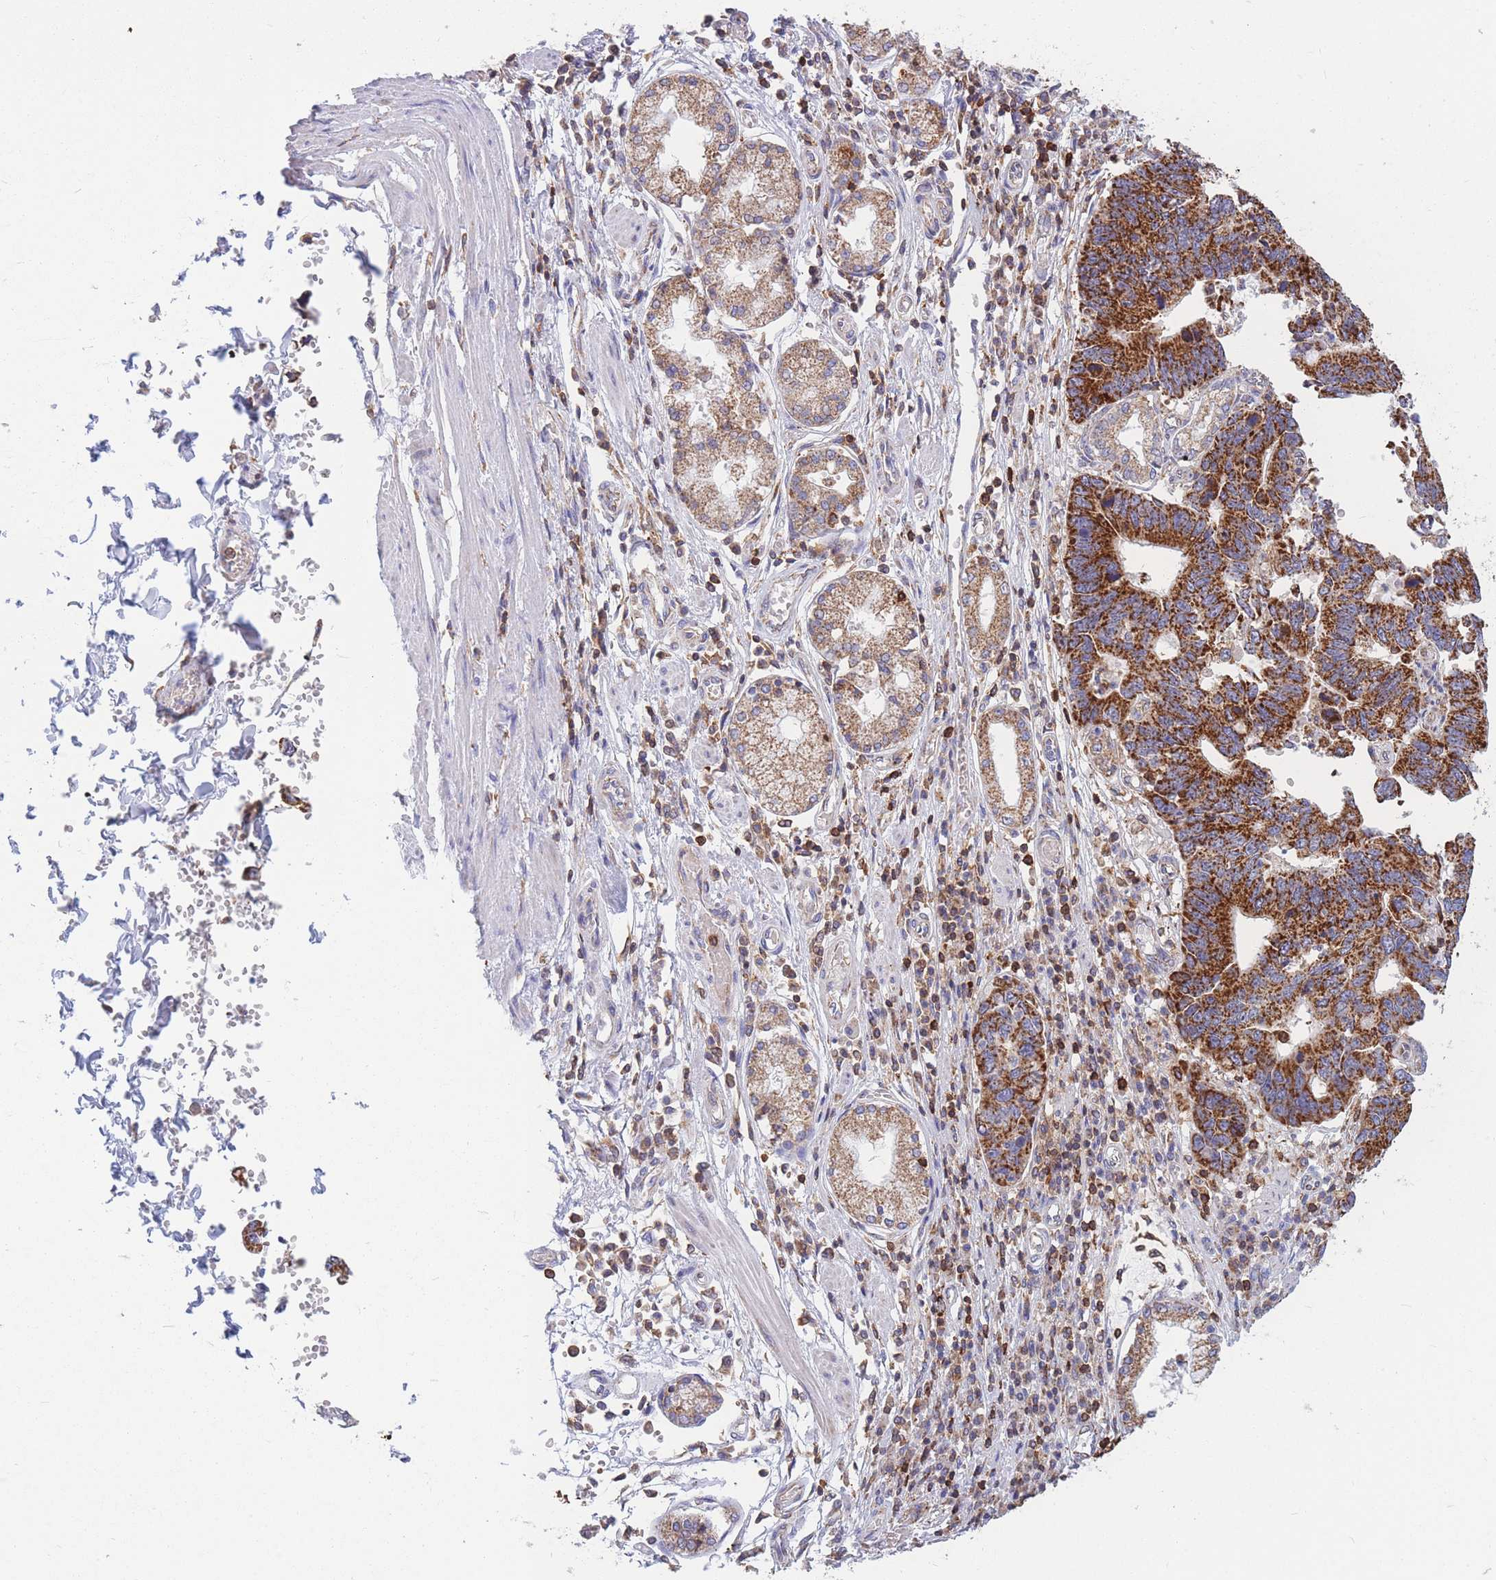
{"staining": {"intensity": "strong", "quantity": ">75%", "location": "cytoplasmic/membranous"}, "tissue": "stomach cancer", "cell_type": "Tumor cells", "image_type": "cancer", "snomed": [{"axis": "morphology", "description": "Adenocarcinoma, NOS"}, {"axis": "topography", "description": "Stomach"}], "caption": "Tumor cells demonstrate strong cytoplasmic/membranous expression in approximately >75% of cells in adenocarcinoma (stomach). The protein of interest is stained brown, and the nuclei are stained in blue (DAB (3,3'-diaminobenzidine) IHC with brightfield microscopy, high magnification).", "gene": "MRPL54", "patient": {"sex": "male", "age": 59}}